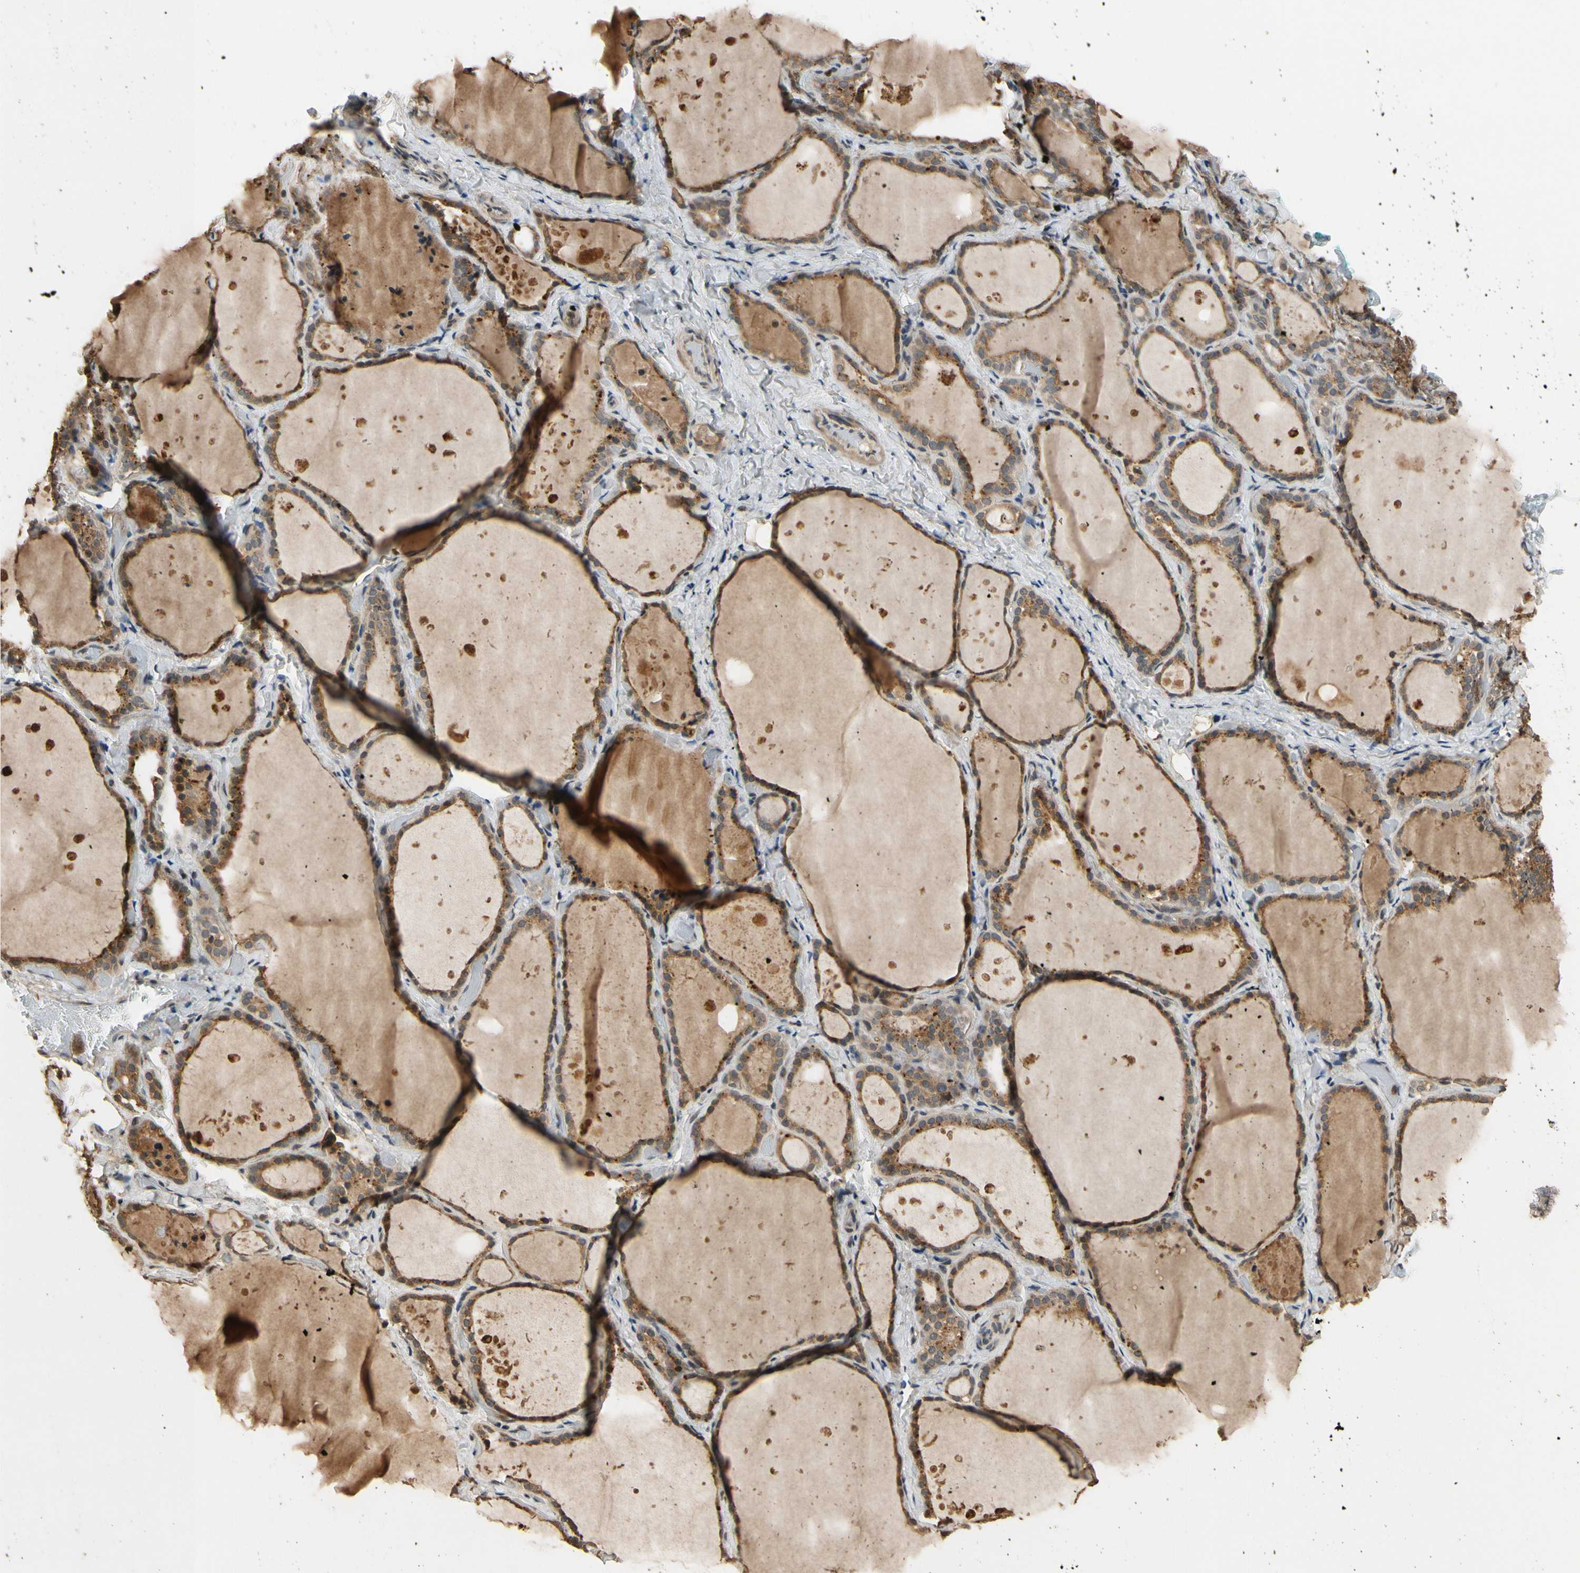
{"staining": {"intensity": "strong", "quantity": ">75%", "location": "cytoplasmic/membranous"}, "tissue": "thyroid gland", "cell_type": "Glandular cells", "image_type": "normal", "snomed": [{"axis": "morphology", "description": "Normal tissue, NOS"}, {"axis": "topography", "description": "Thyroid gland"}], "caption": "Immunohistochemistry (DAB) staining of unremarkable human thyroid gland demonstrates strong cytoplasmic/membranous protein positivity in approximately >75% of glandular cells.", "gene": "TMEM230", "patient": {"sex": "female", "age": 44}}